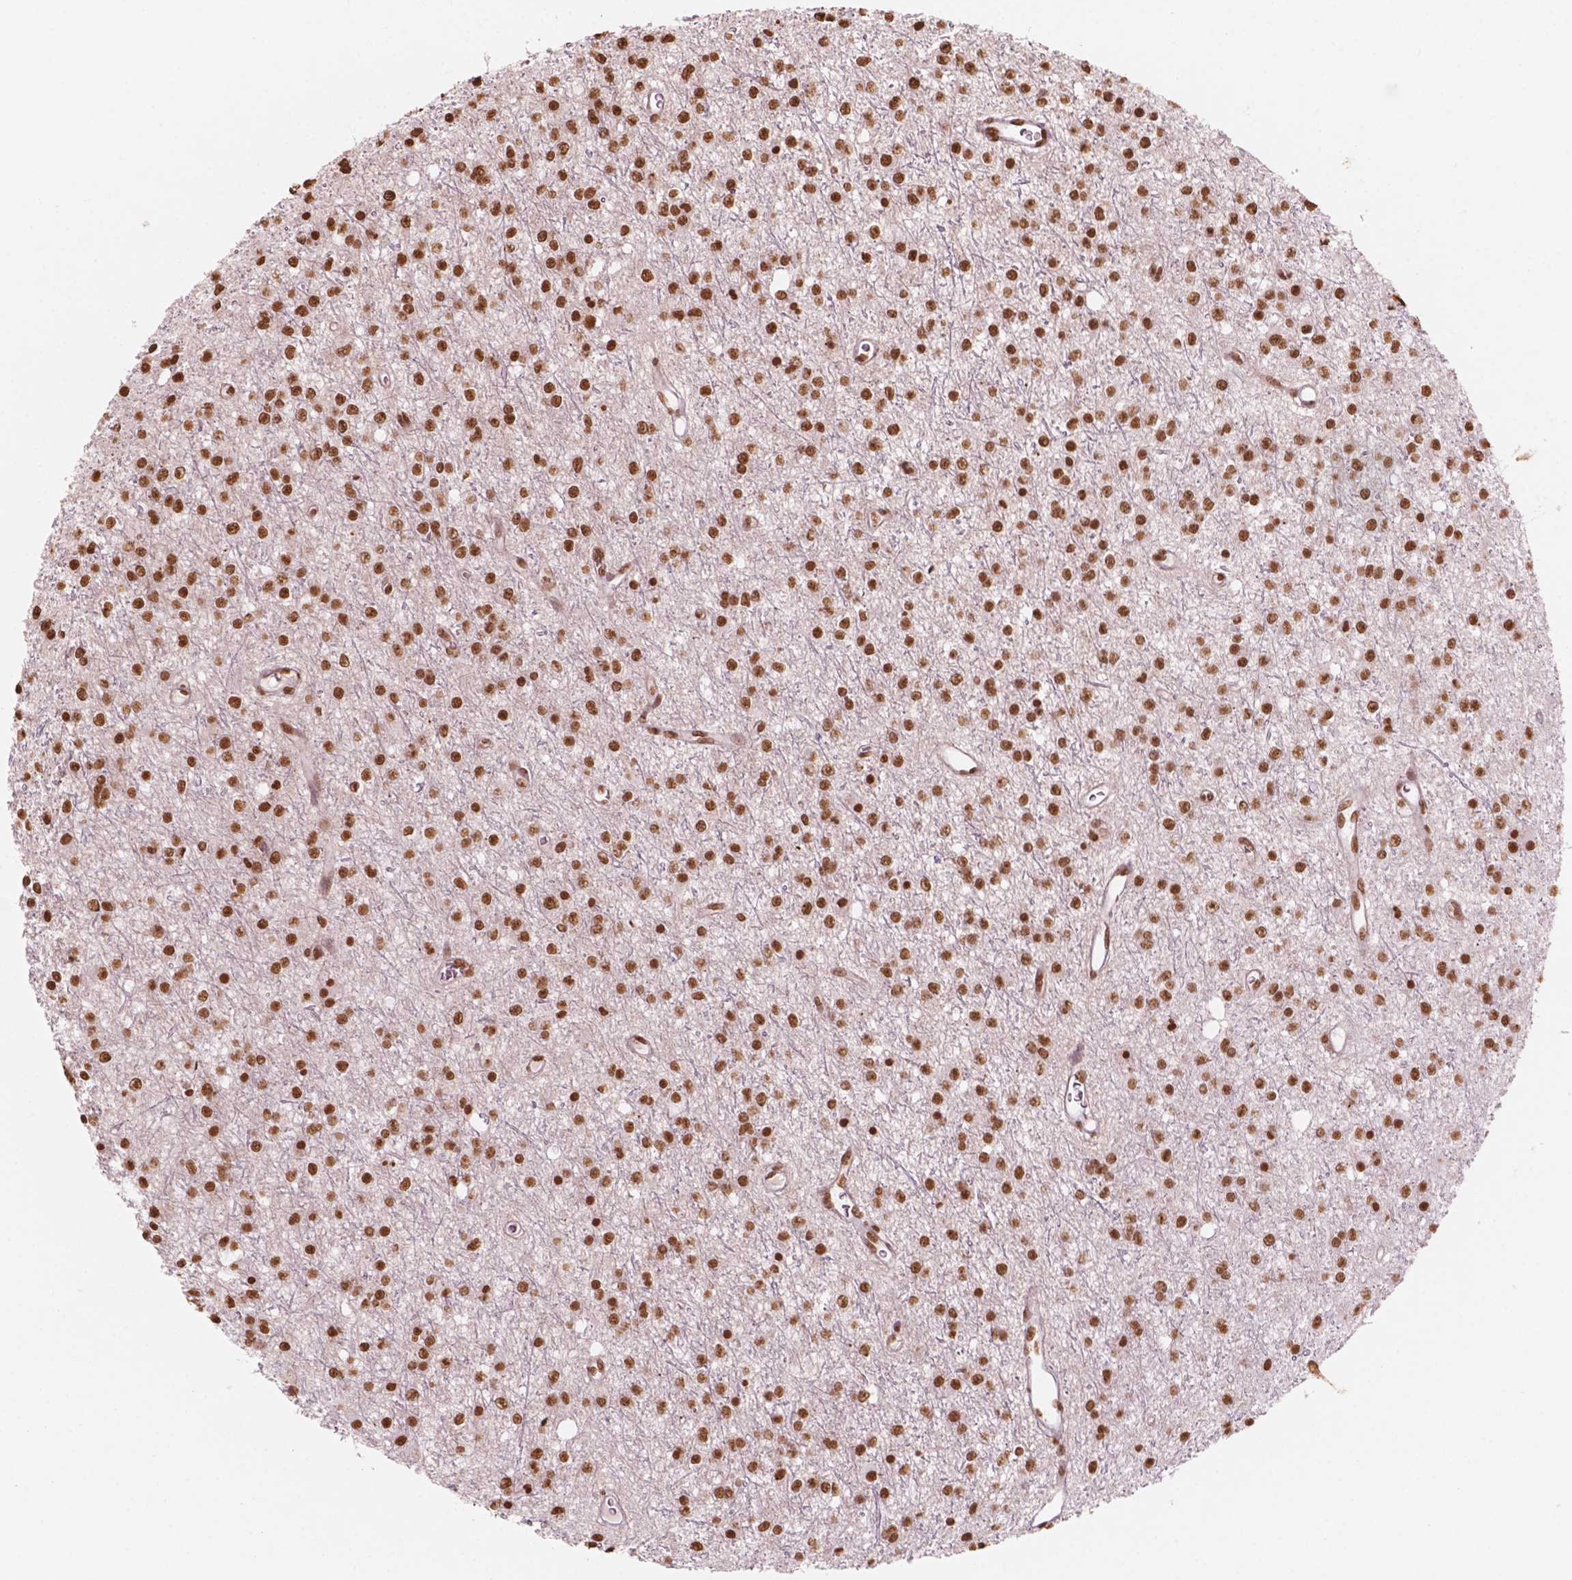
{"staining": {"intensity": "moderate", "quantity": ">75%", "location": "nuclear"}, "tissue": "glioma", "cell_type": "Tumor cells", "image_type": "cancer", "snomed": [{"axis": "morphology", "description": "Glioma, malignant, Low grade"}, {"axis": "topography", "description": "Brain"}], "caption": "Immunohistochemical staining of human low-grade glioma (malignant) reveals moderate nuclear protein staining in approximately >75% of tumor cells.", "gene": "GTF3C5", "patient": {"sex": "female", "age": 45}}